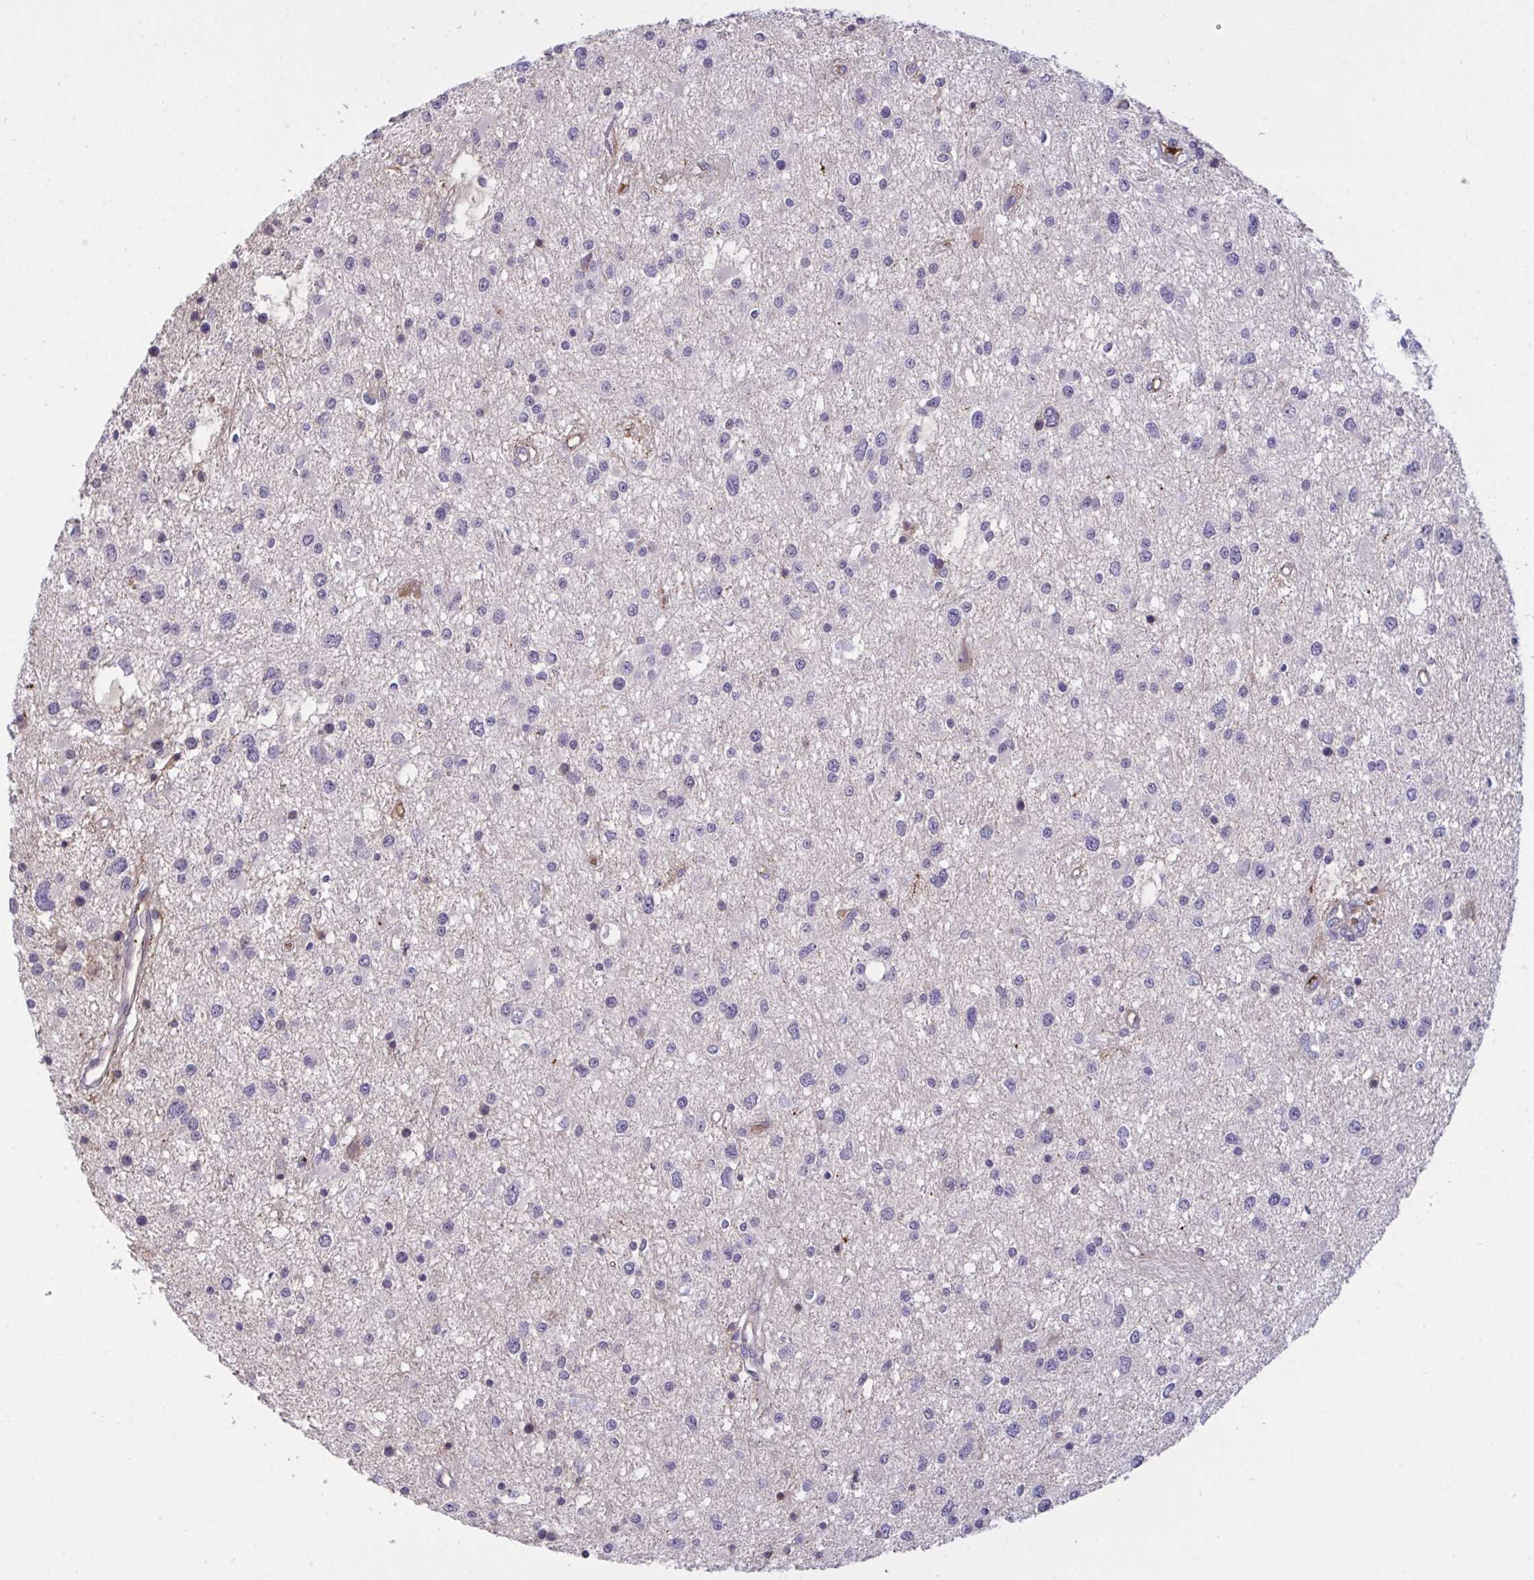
{"staining": {"intensity": "moderate", "quantity": "<25%", "location": "cytoplasmic/membranous"}, "tissue": "glioma", "cell_type": "Tumor cells", "image_type": "cancer", "snomed": [{"axis": "morphology", "description": "Glioma, malignant, High grade"}, {"axis": "topography", "description": "Brain"}], "caption": "Immunohistochemistry (IHC) of malignant high-grade glioma shows low levels of moderate cytoplasmic/membranous expression in about <25% of tumor cells.", "gene": "F2", "patient": {"sex": "male", "age": 54}}